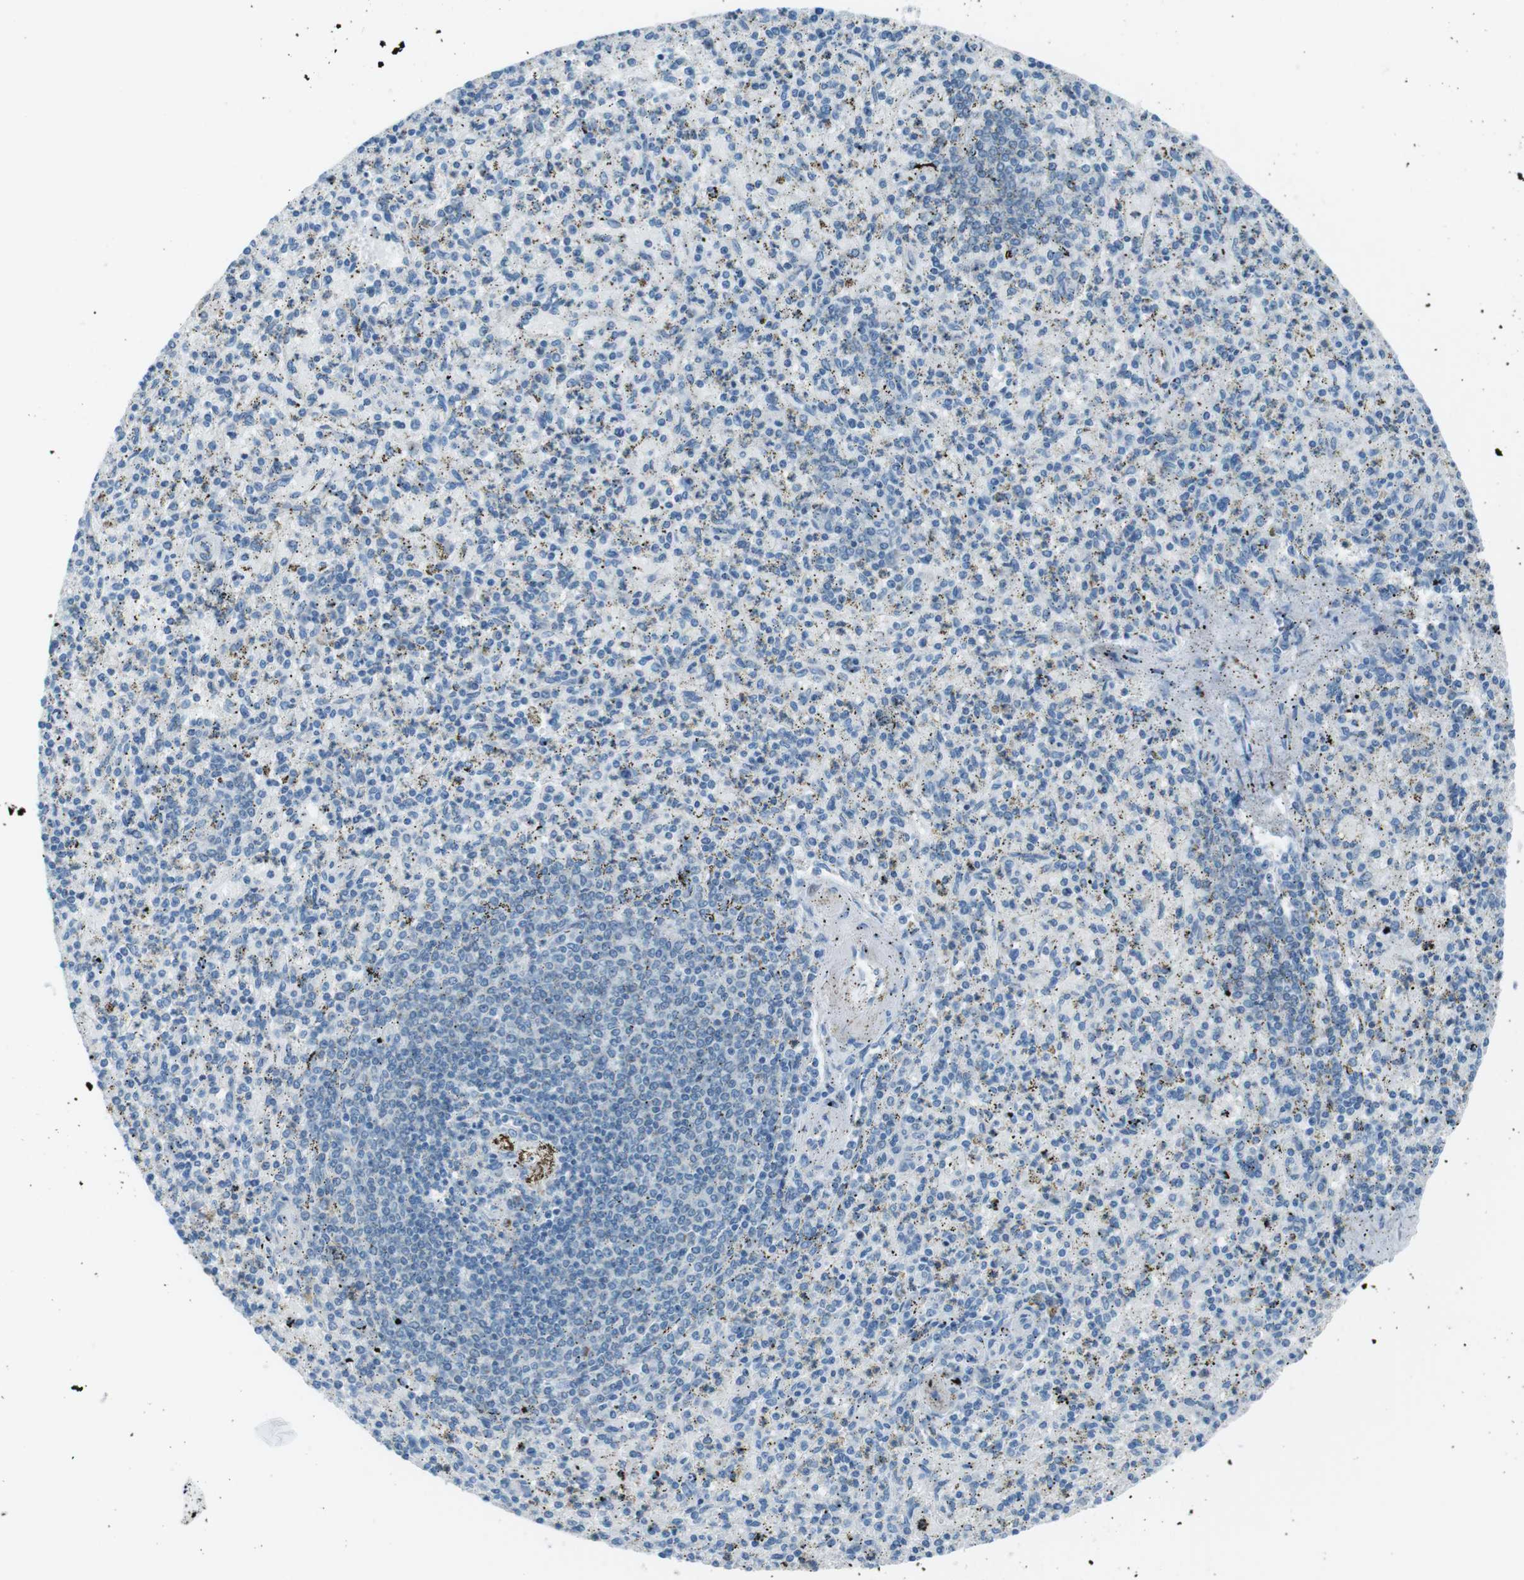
{"staining": {"intensity": "negative", "quantity": "none", "location": "none"}, "tissue": "spleen", "cell_type": "Cells in red pulp", "image_type": "normal", "snomed": [{"axis": "morphology", "description": "Normal tissue, NOS"}, {"axis": "topography", "description": "Spleen"}], "caption": "Histopathology image shows no protein positivity in cells in red pulp of benign spleen.", "gene": "DNAJA3", "patient": {"sex": "male", "age": 72}}